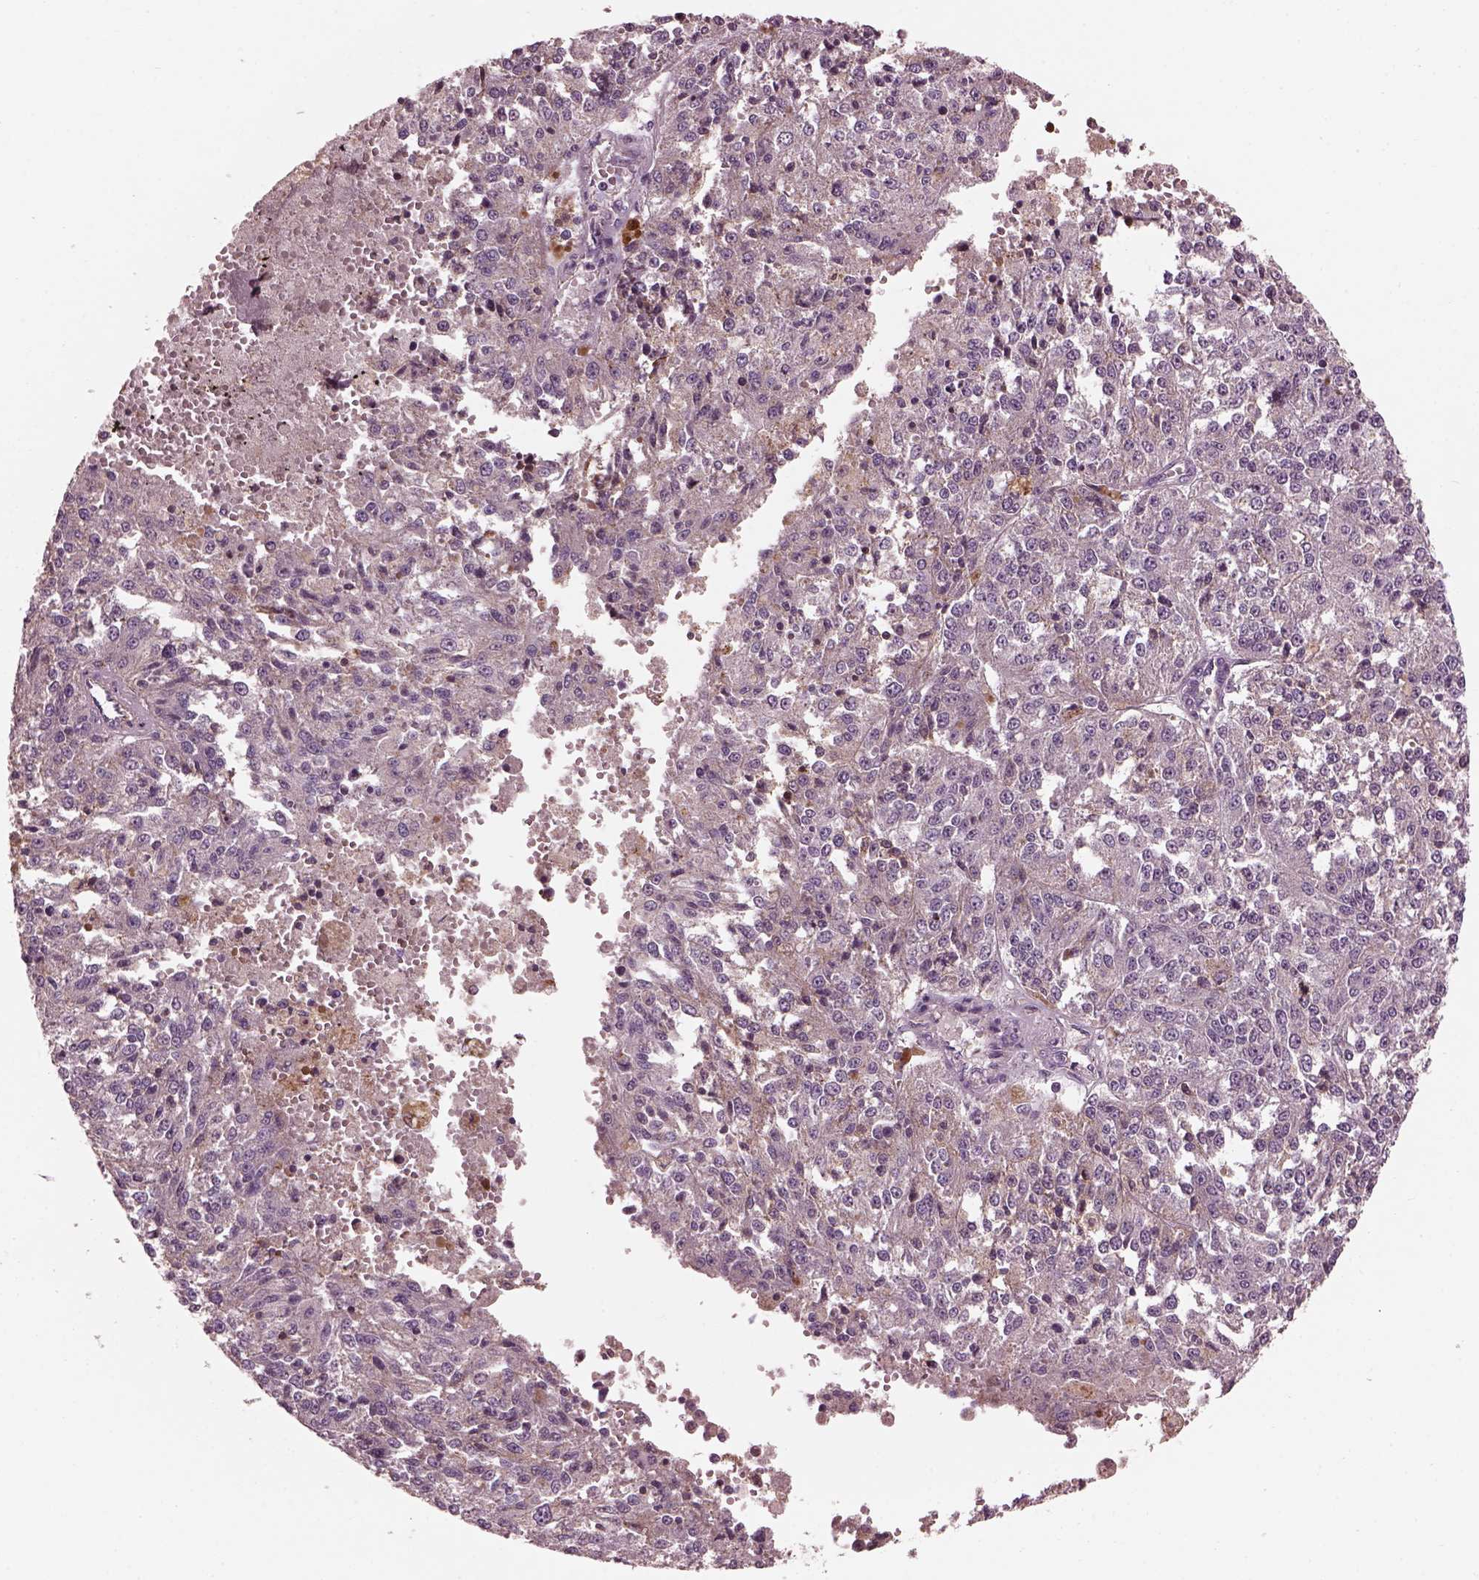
{"staining": {"intensity": "negative", "quantity": "none", "location": "none"}, "tissue": "melanoma", "cell_type": "Tumor cells", "image_type": "cancer", "snomed": [{"axis": "morphology", "description": "Malignant melanoma, Metastatic site"}, {"axis": "topography", "description": "Lymph node"}], "caption": "IHC of human malignant melanoma (metastatic site) shows no staining in tumor cells.", "gene": "SRI", "patient": {"sex": "female", "age": 64}}